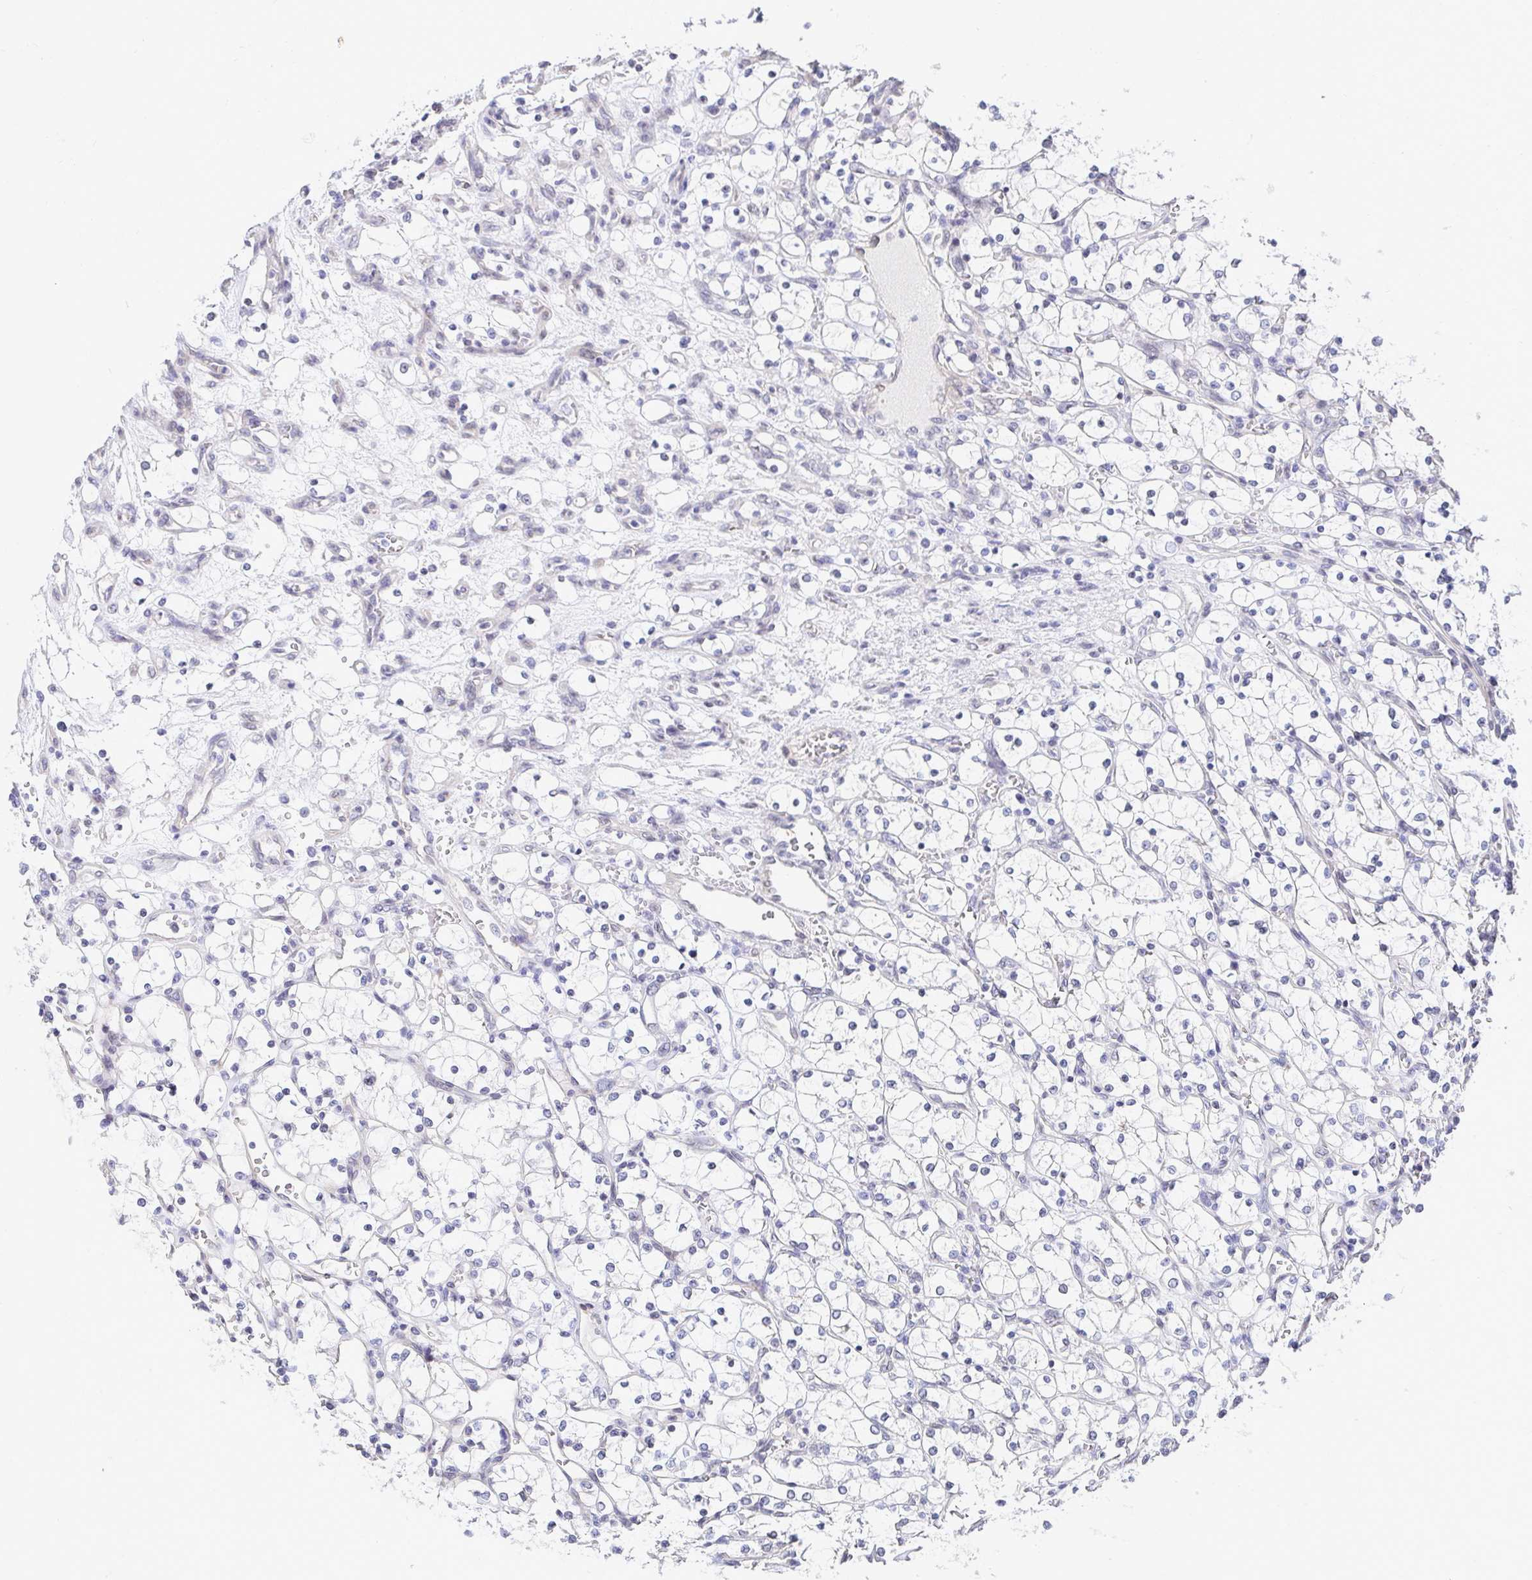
{"staining": {"intensity": "negative", "quantity": "none", "location": "none"}, "tissue": "renal cancer", "cell_type": "Tumor cells", "image_type": "cancer", "snomed": [{"axis": "morphology", "description": "Adenocarcinoma, NOS"}, {"axis": "topography", "description": "Kidney"}], "caption": "Renal cancer (adenocarcinoma) was stained to show a protein in brown. There is no significant positivity in tumor cells. (DAB immunohistochemistry visualized using brightfield microscopy, high magnification).", "gene": "AKAP14", "patient": {"sex": "female", "age": 69}}